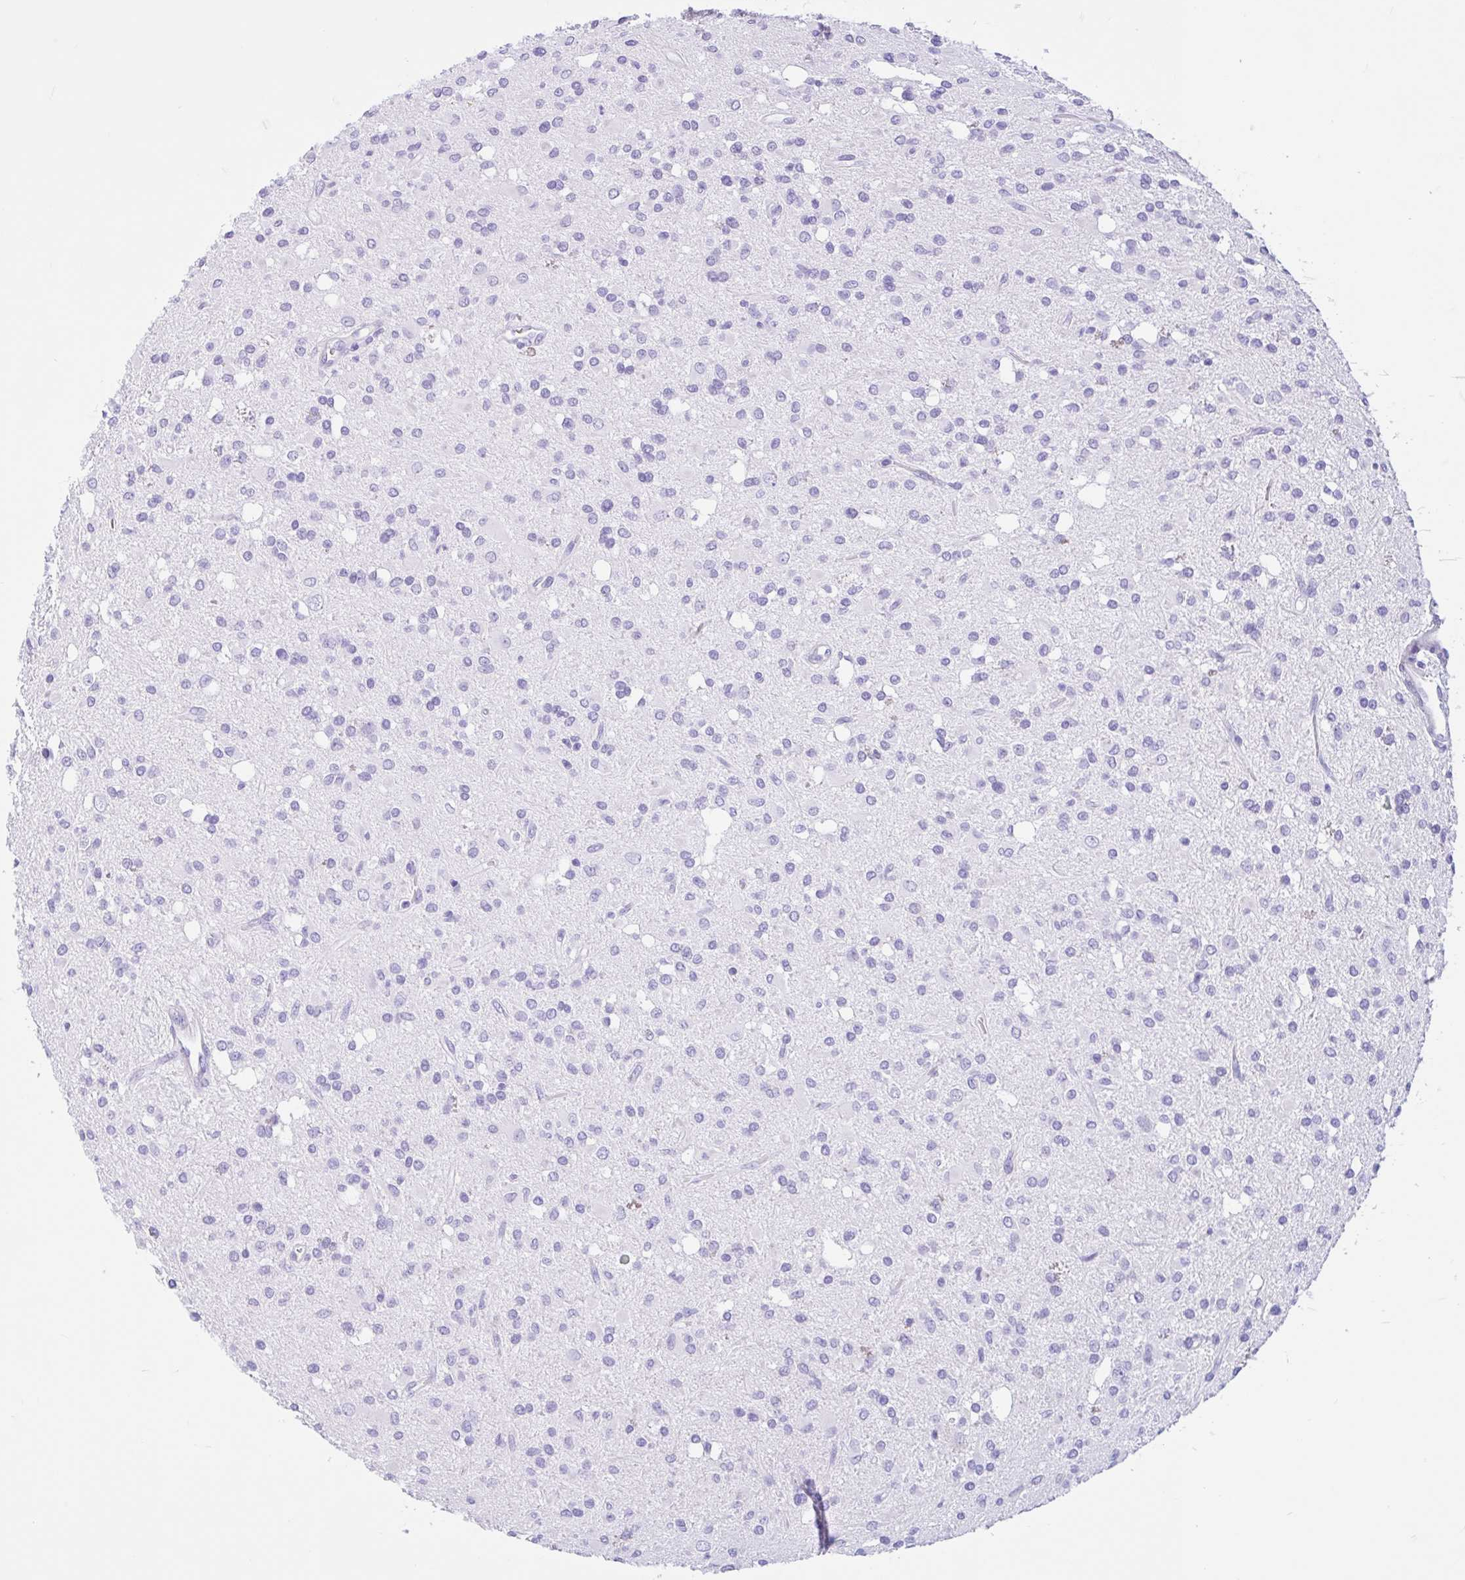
{"staining": {"intensity": "negative", "quantity": "none", "location": "none"}, "tissue": "glioma", "cell_type": "Tumor cells", "image_type": "cancer", "snomed": [{"axis": "morphology", "description": "Glioma, malignant, Low grade"}, {"axis": "topography", "description": "Brain"}], "caption": "There is no significant positivity in tumor cells of low-grade glioma (malignant).", "gene": "IAPP", "patient": {"sex": "female", "age": 33}}